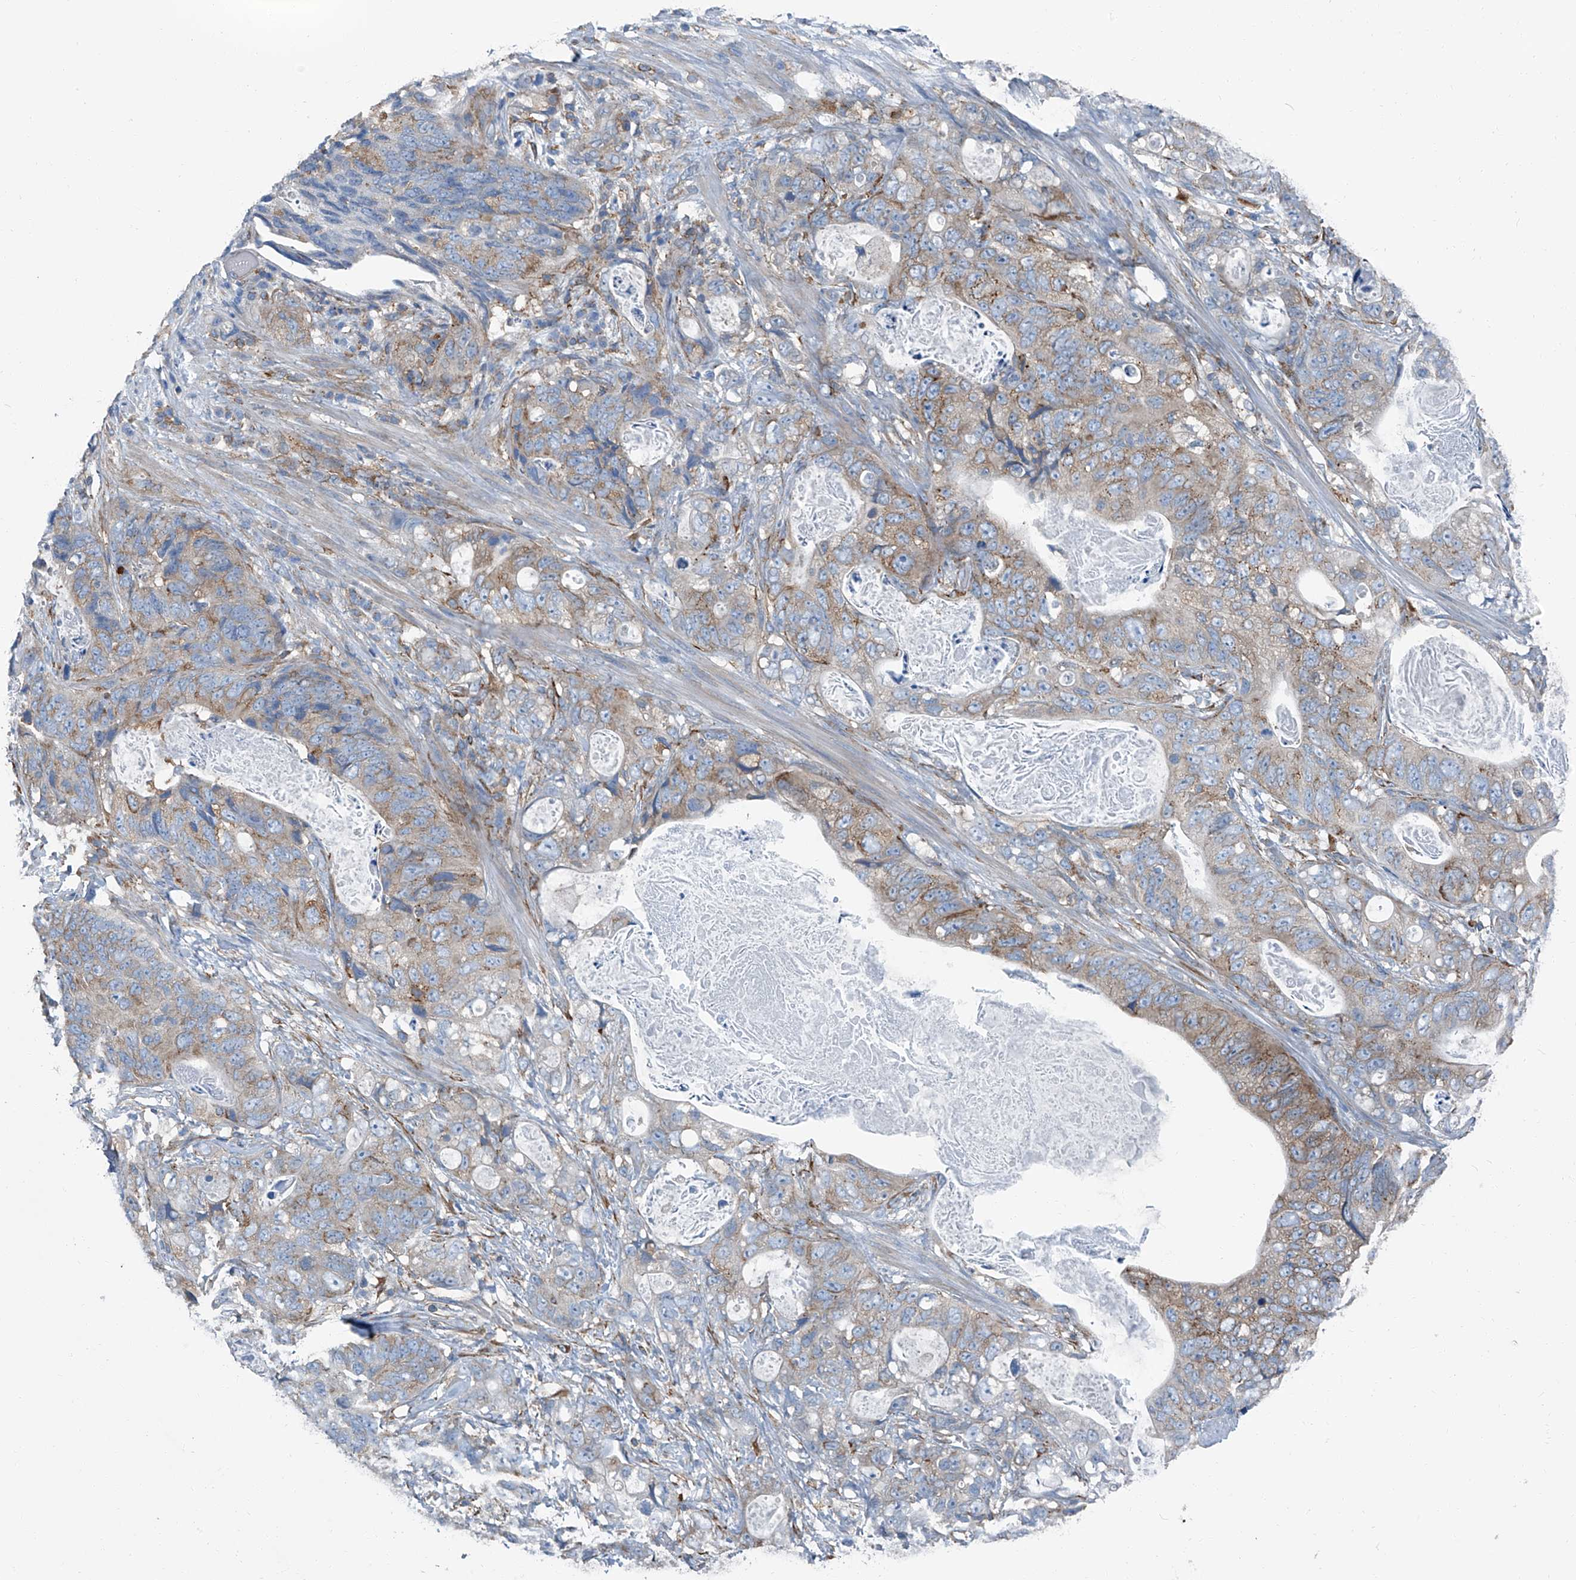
{"staining": {"intensity": "weak", "quantity": "25%-75%", "location": "cytoplasmic/membranous"}, "tissue": "stomach cancer", "cell_type": "Tumor cells", "image_type": "cancer", "snomed": [{"axis": "morphology", "description": "Normal tissue, NOS"}, {"axis": "morphology", "description": "Adenocarcinoma, NOS"}, {"axis": "topography", "description": "Stomach"}], "caption": "High-power microscopy captured an IHC histopathology image of stomach adenocarcinoma, revealing weak cytoplasmic/membranous positivity in about 25%-75% of tumor cells. (Stains: DAB (3,3'-diaminobenzidine) in brown, nuclei in blue, Microscopy: brightfield microscopy at high magnification).", "gene": "SEPTIN7", "patient": {"sex": "female", "age": 89}}